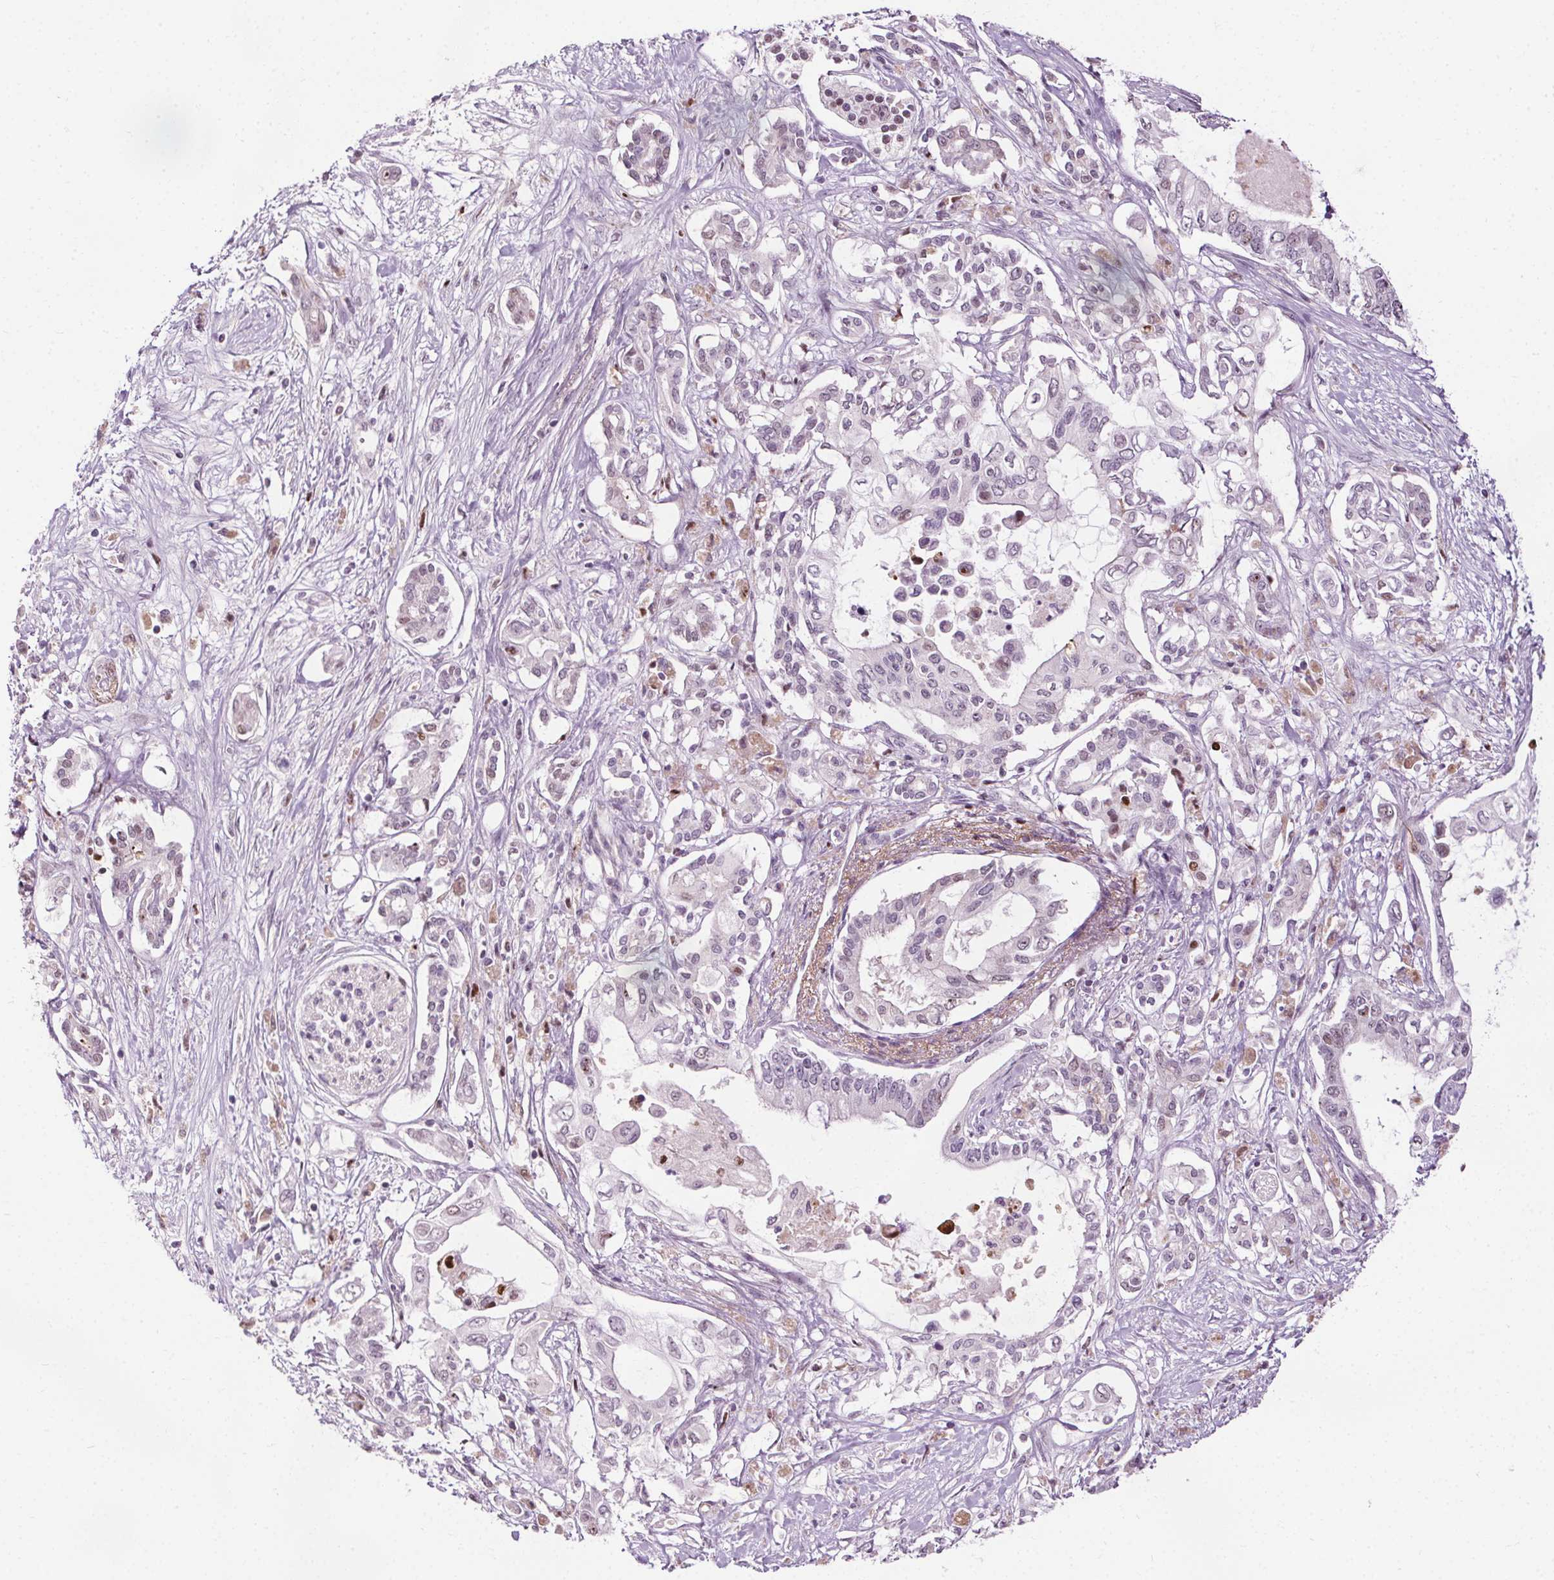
{"staining": {"intensity": "negative", "quantity": "none", "location": "none"}, "tissue": "pancreatic cancer", "cell_type": "Tumor cells", "image_type": "cancer", "snomed": [{"axis": "morphology", "description": "Adenocarcinoma, NOS"}, {"axis": "topography", "description": "Pancreas"}], "caption": "DAB (3,3'-diaminobenzidine) immunohistochemical staining of adenocarcinoma (pancreatic) reveals no significant expression in tumor cells.", "gene": "CEBPA", "patient": {"sex": "female", "age": 63}}